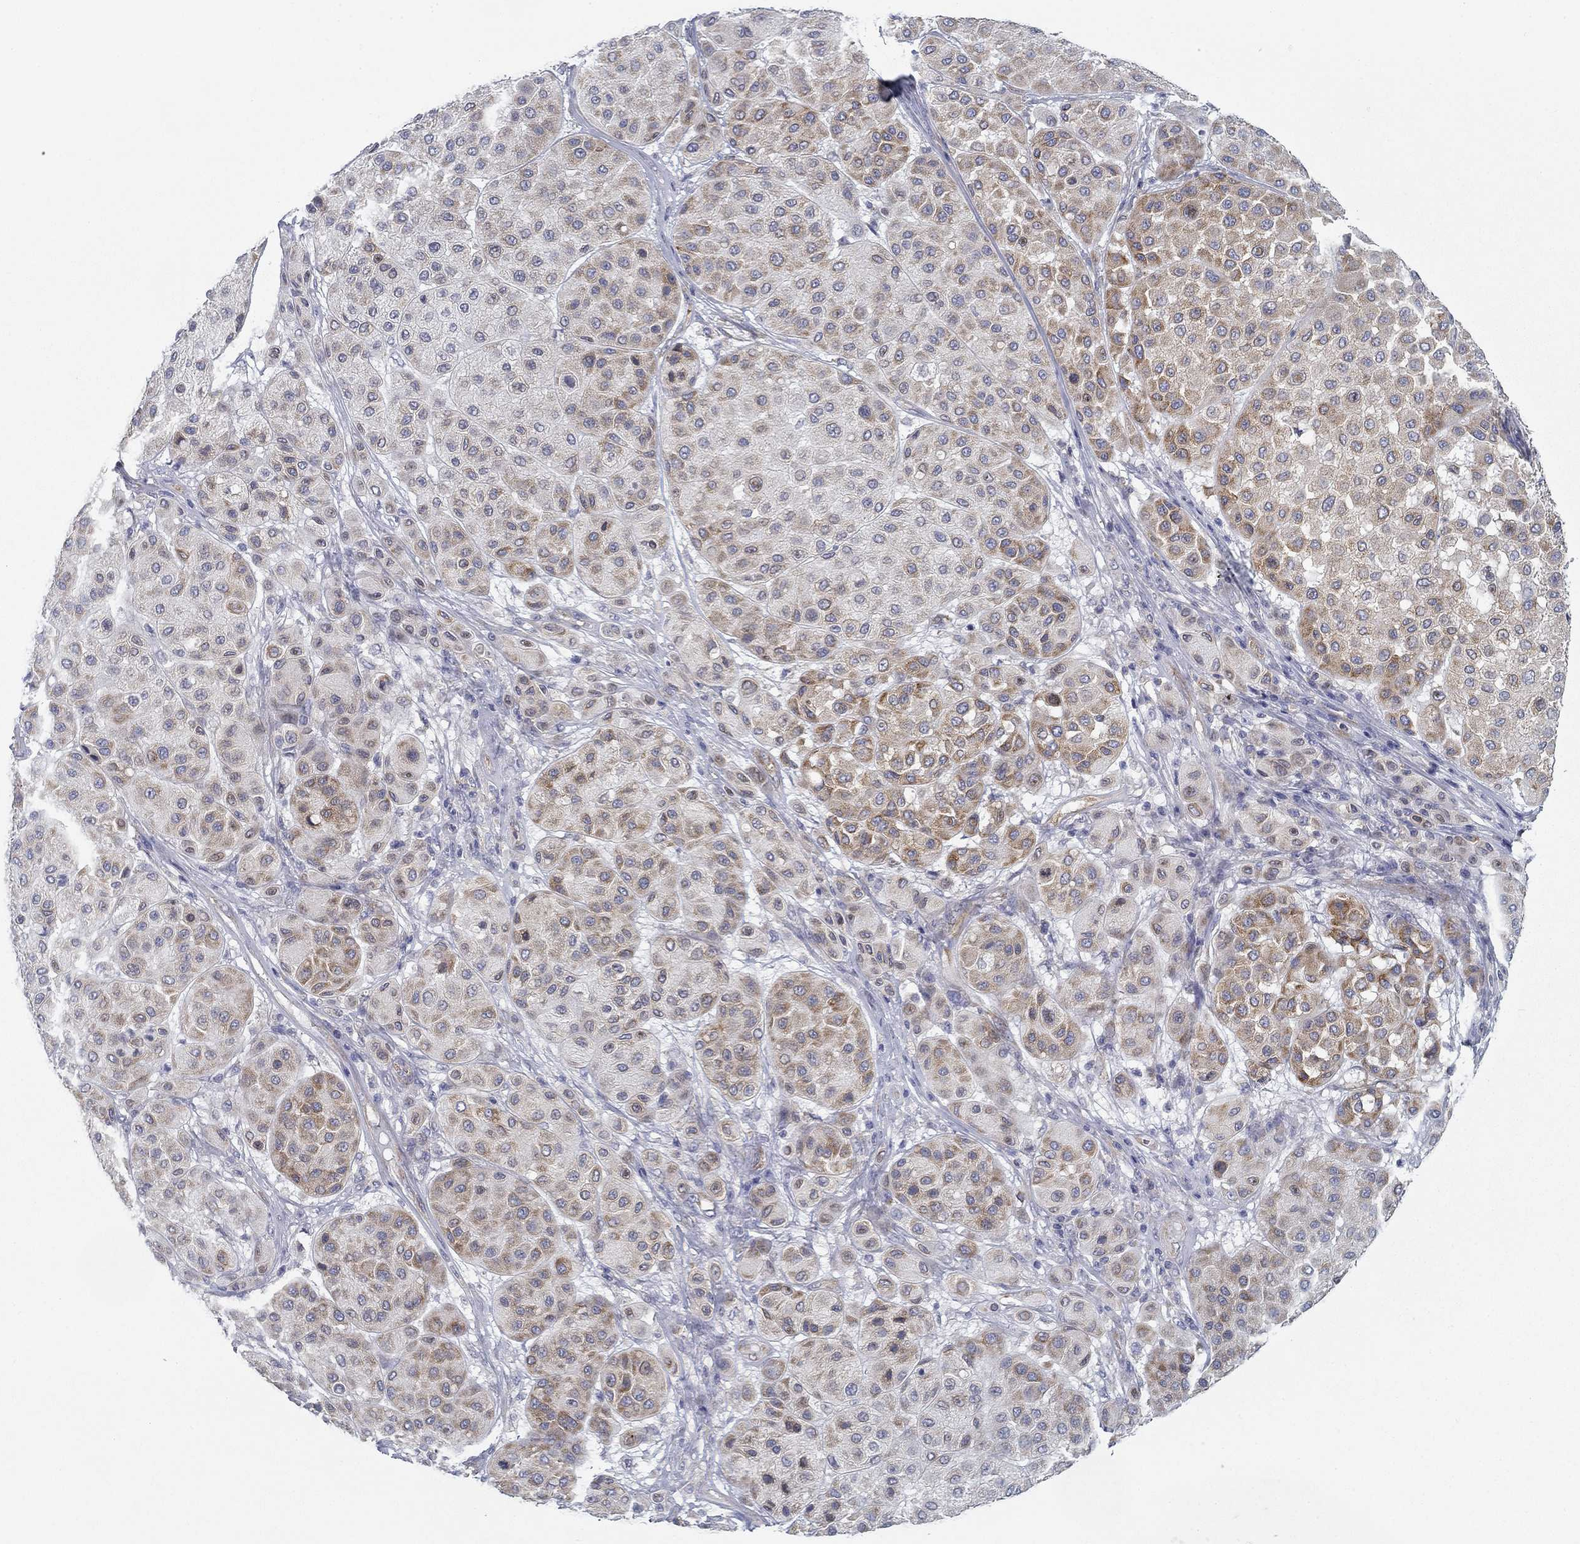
{"staining": {"intensity": "moderate", "quantity": "<25%", "location": "cytoplasmic/membranous"}, "tissue": "melanoma", "cell_type": "Tumor cells", "image_type": "cancer", "snomed": [{"axis": "morphology", "description": "Malignant melanoma, Metastatic site"}, {"axis": "topography", "description": "Smooth muscle"}], "caption": "Protein staining by IHC displays moderate cytoplasmic/membranous expression in about <25% of tumor cells in malignant melanoma (metastatic site).", "gene": "FXR1", "patient": {"sex": "male", "age": 41}}